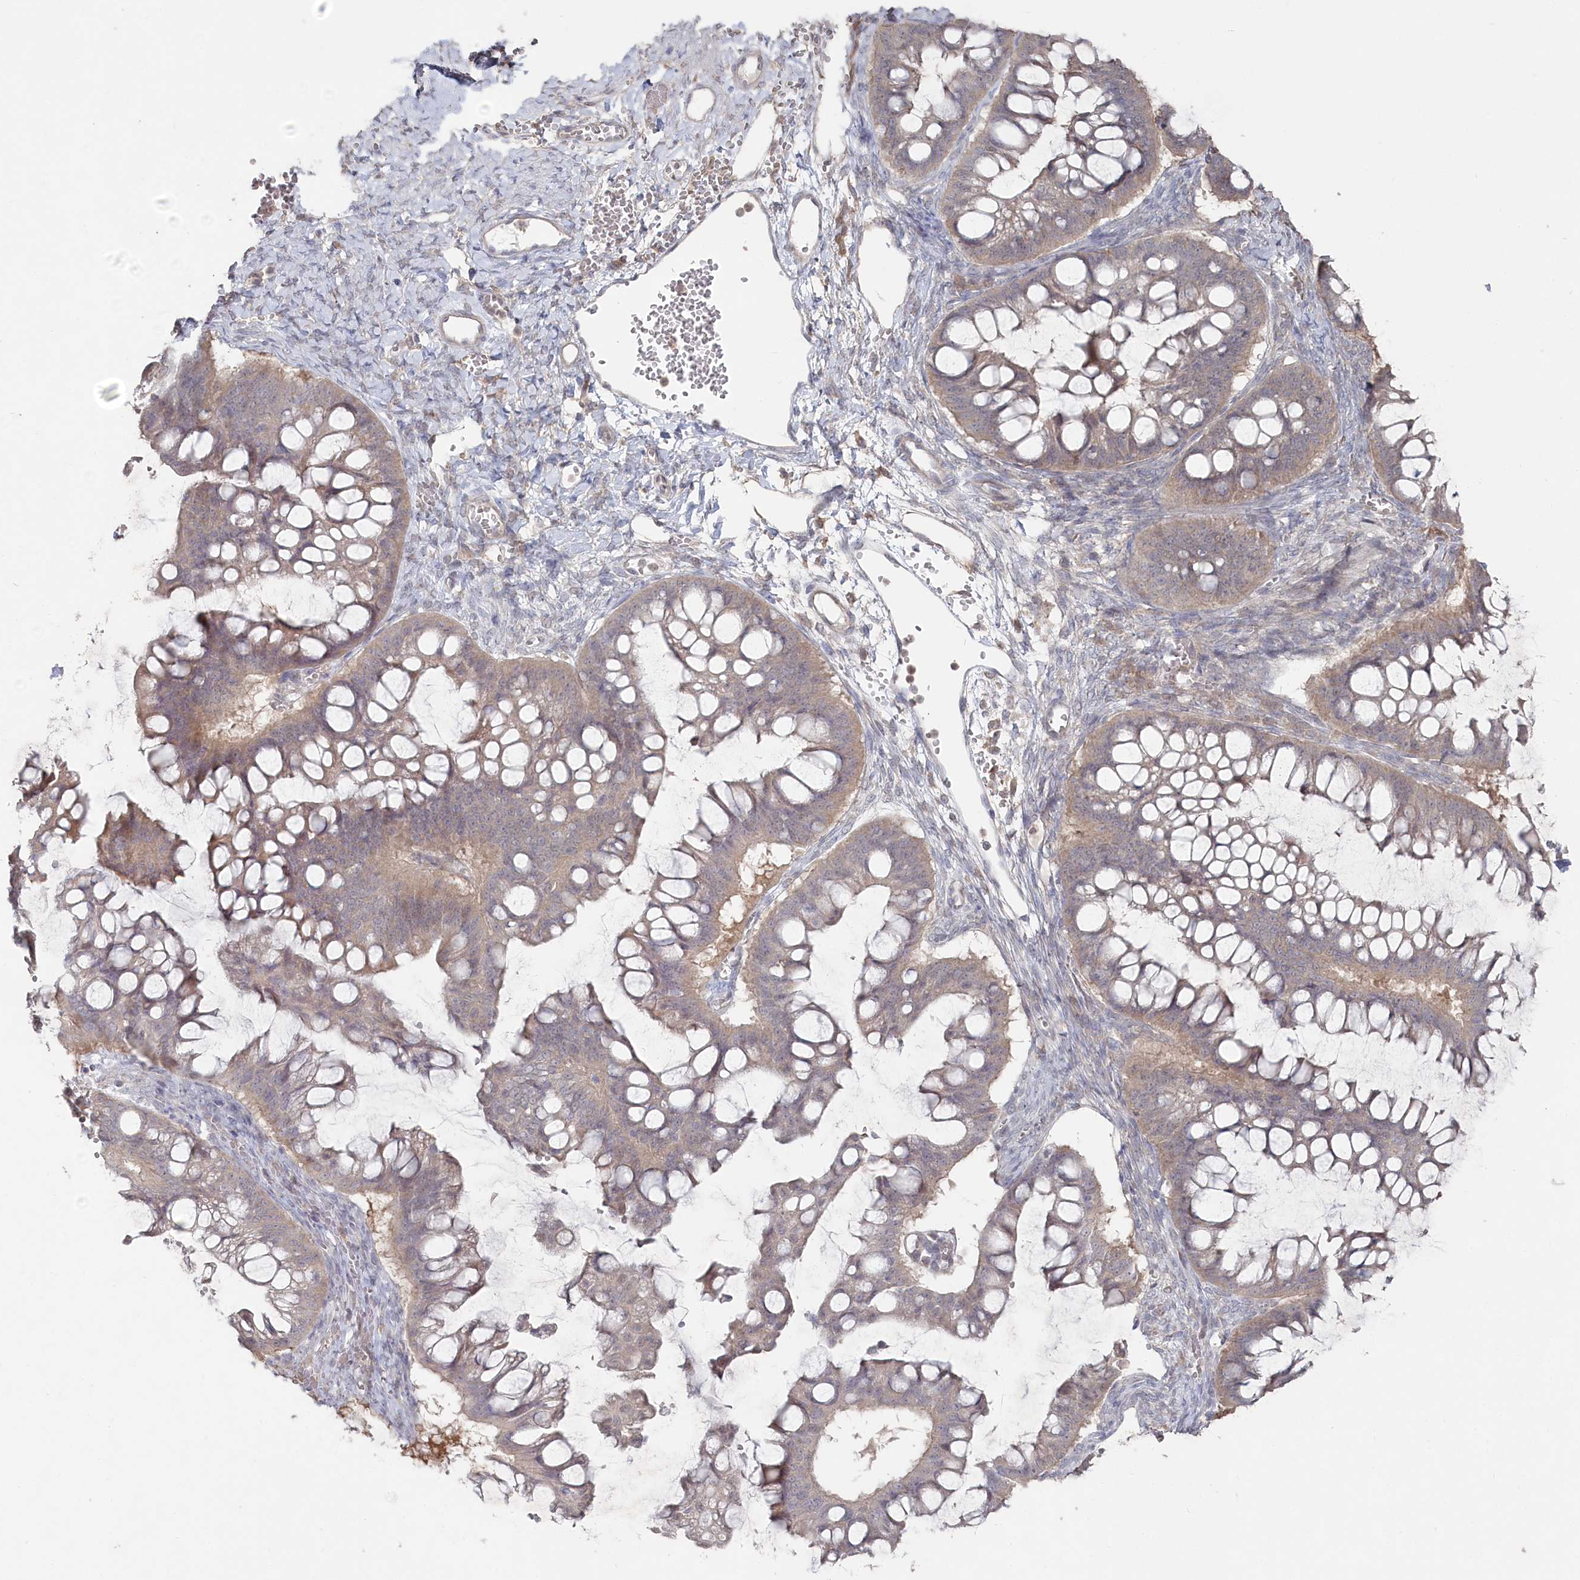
{"staining": {"intensity": "weak", "quantity": "25%-75%", "location": "cytoplasmic/membranous"}, "tissue": "ovarian cancer", "cell_type": "Tumor cells", "image_type": "cancer", "snomed": [{"axis": "morphology", "description": "Cystadenocarcinoma, mucinous, NOS"}, {"axis": "topography", "description": "Ovary"}], "caption": "The histopathology image exhibits a brown stain indicating the presence of a protein in the cytoplasmic/membranous of tumor cells in mucinous cystadenocarcinoma (ovarian). Using DAB (3,3'-diaminobenzidine) (brown) and hematoxylin (blue) stains, captured at high magnification using brightfield microscopy.", "gene": "TGFBRAP1", "patient": {"sex": "female", "age": 73}}